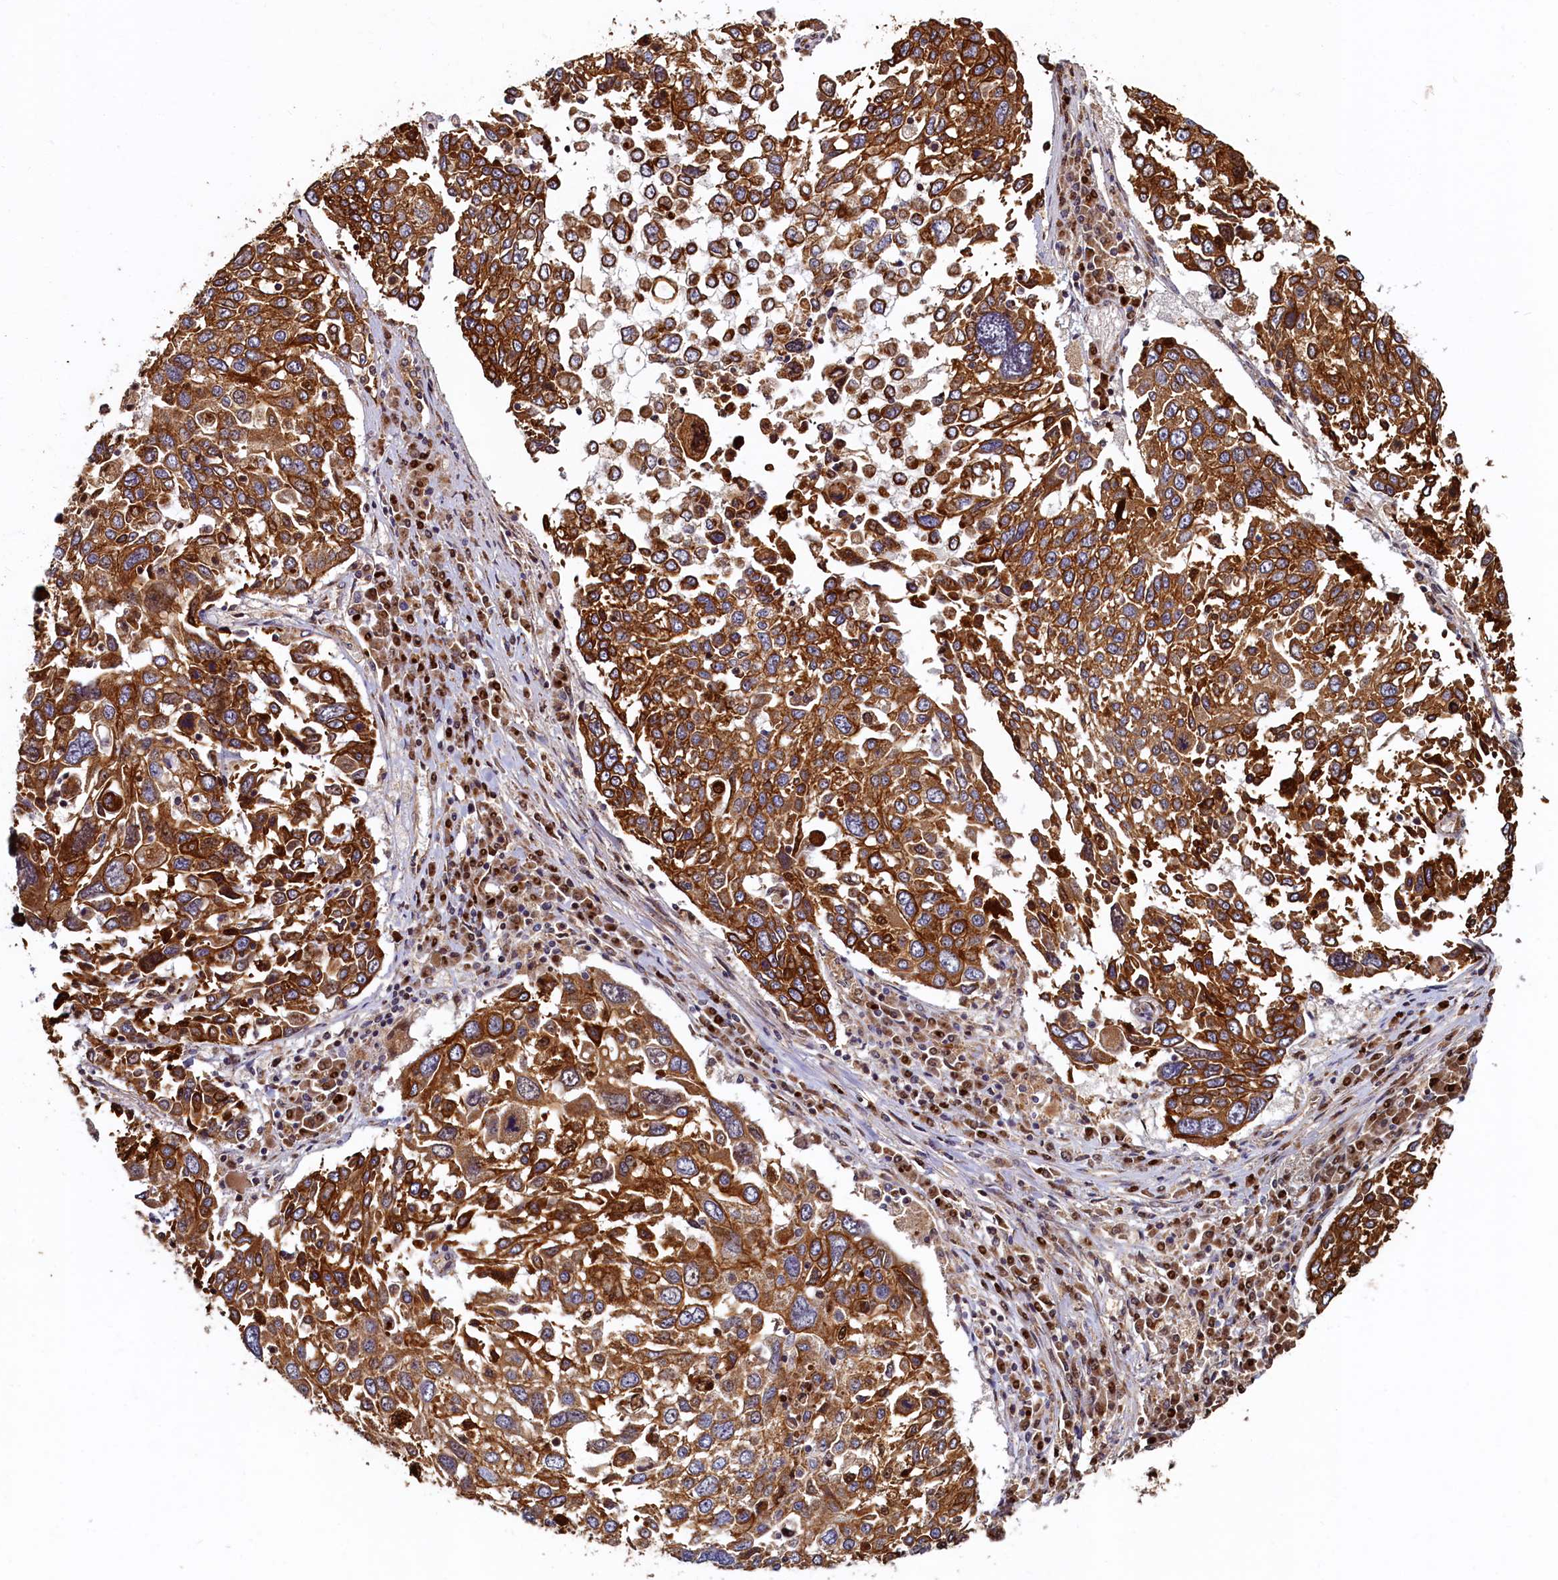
{"staining": {"intensity": "strong", "quantity": ">75%", "location": "cytoplasmic/membranous"}, "tissue": "lung cancer", "cell_type": "Tumor cells", "image_type": "cancer", "snomed": [{"axis": "morphology", "description": "Squamous cell carcinoma, NOS"}, {"axis": "topography", "description": "Lung"}], "caption": "DAB immunohistochemical staining of lung cancer (squamous cell carcinoma) reveals strong cytoplasmic/membranous protein expression in approximately >75% of tumor cells.", "gene": "NCKAP5L", "patient": {"sex": "male", "age": 65}}